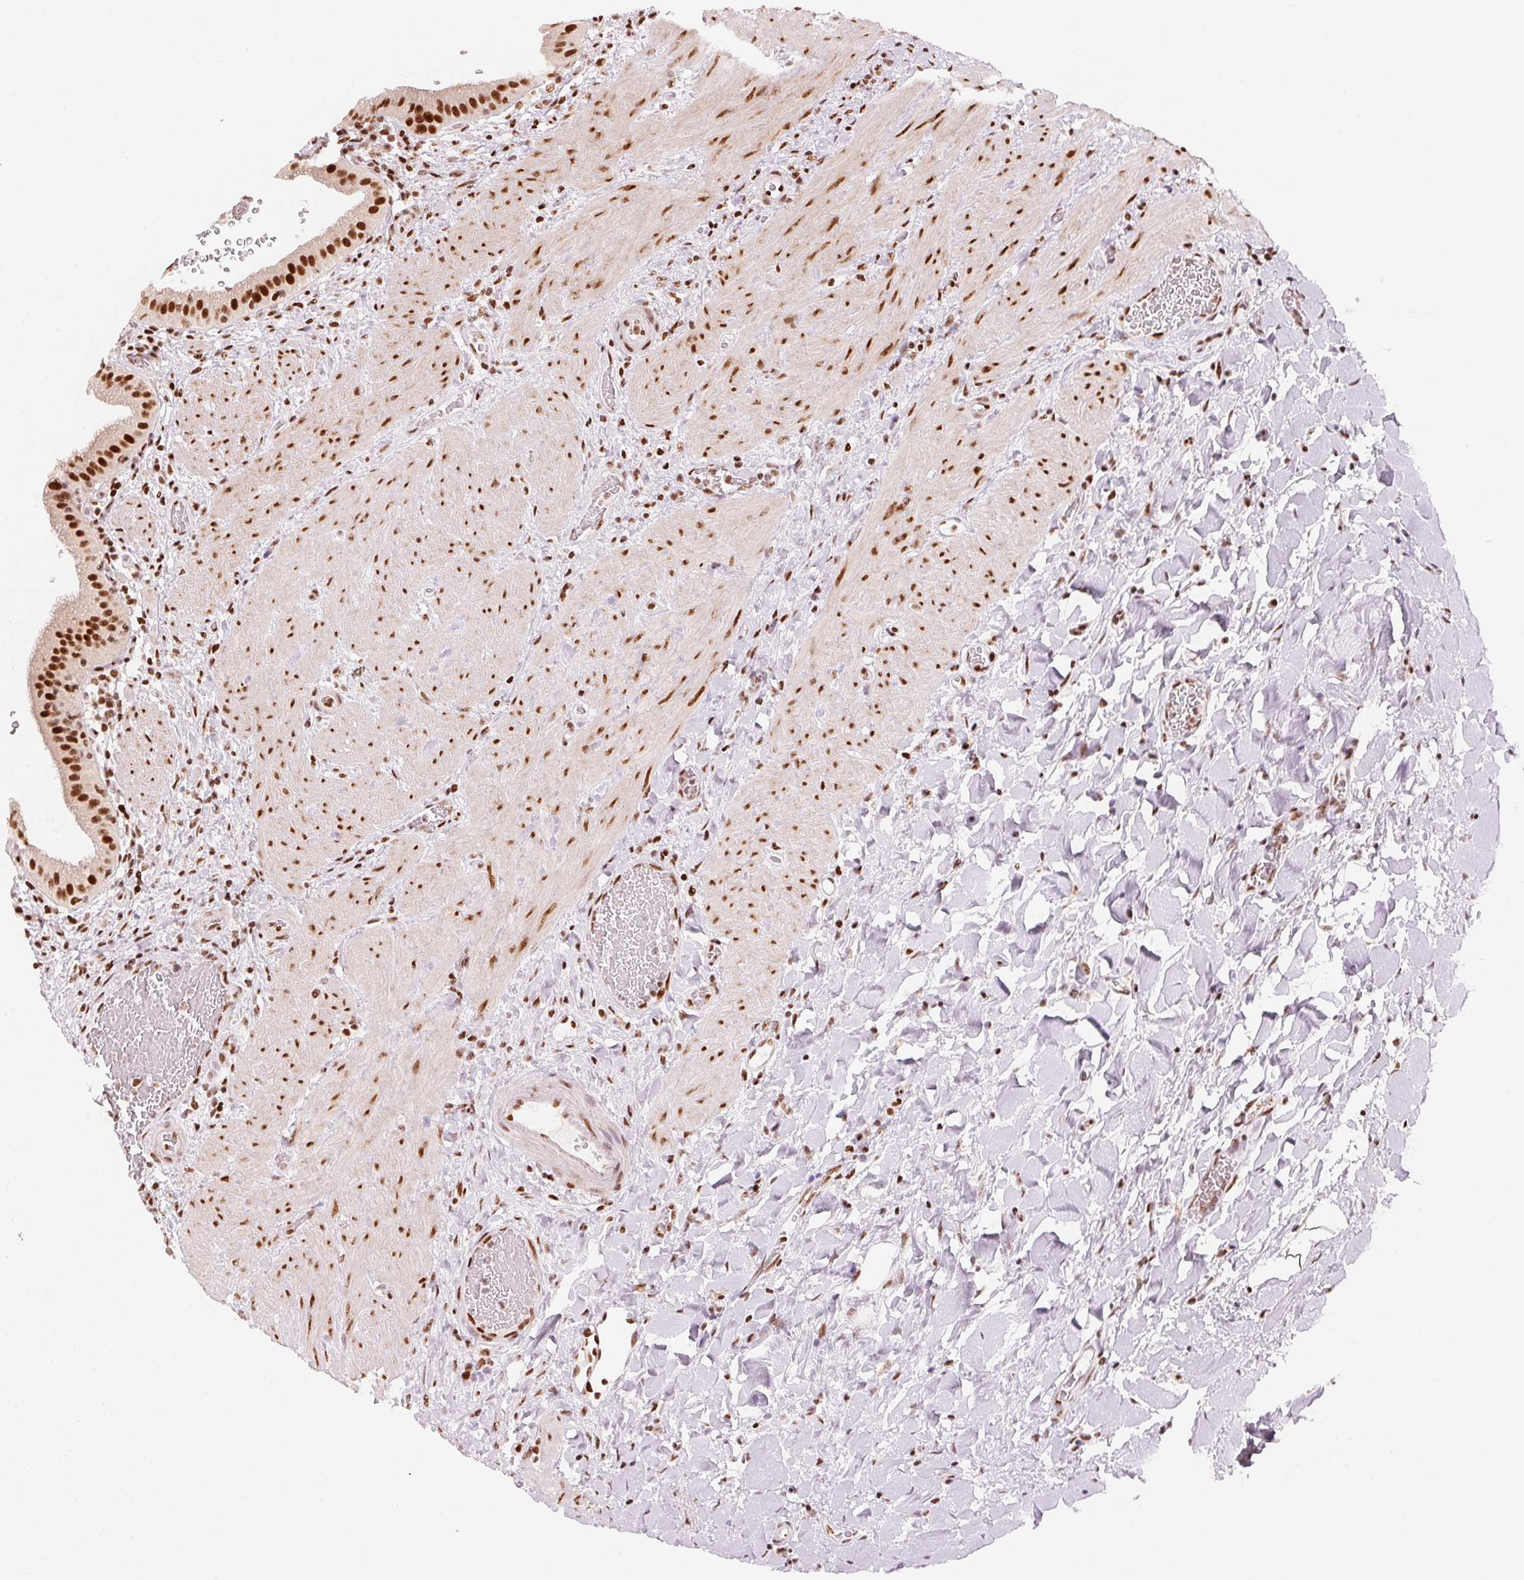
{"staining": {"intensity": "strong", "quantity": ">75%", "location": "nuclear"}, "tissue": "gallbladder", "cell_type": "Glandular cells", "image_type": "normal", "snomed": [{"axis": "morphology", "description": "Normal tissue, NOS"}, {"axis": "topography", "description": "Gallbladder"}], "caption": "Glandular cells exhibit high levels of strong nuclear positivity in about >75% of cells in unremarkable human gallbladder.", "gene": "NXF1", "patient": {"sex": "male", "age": 26}}